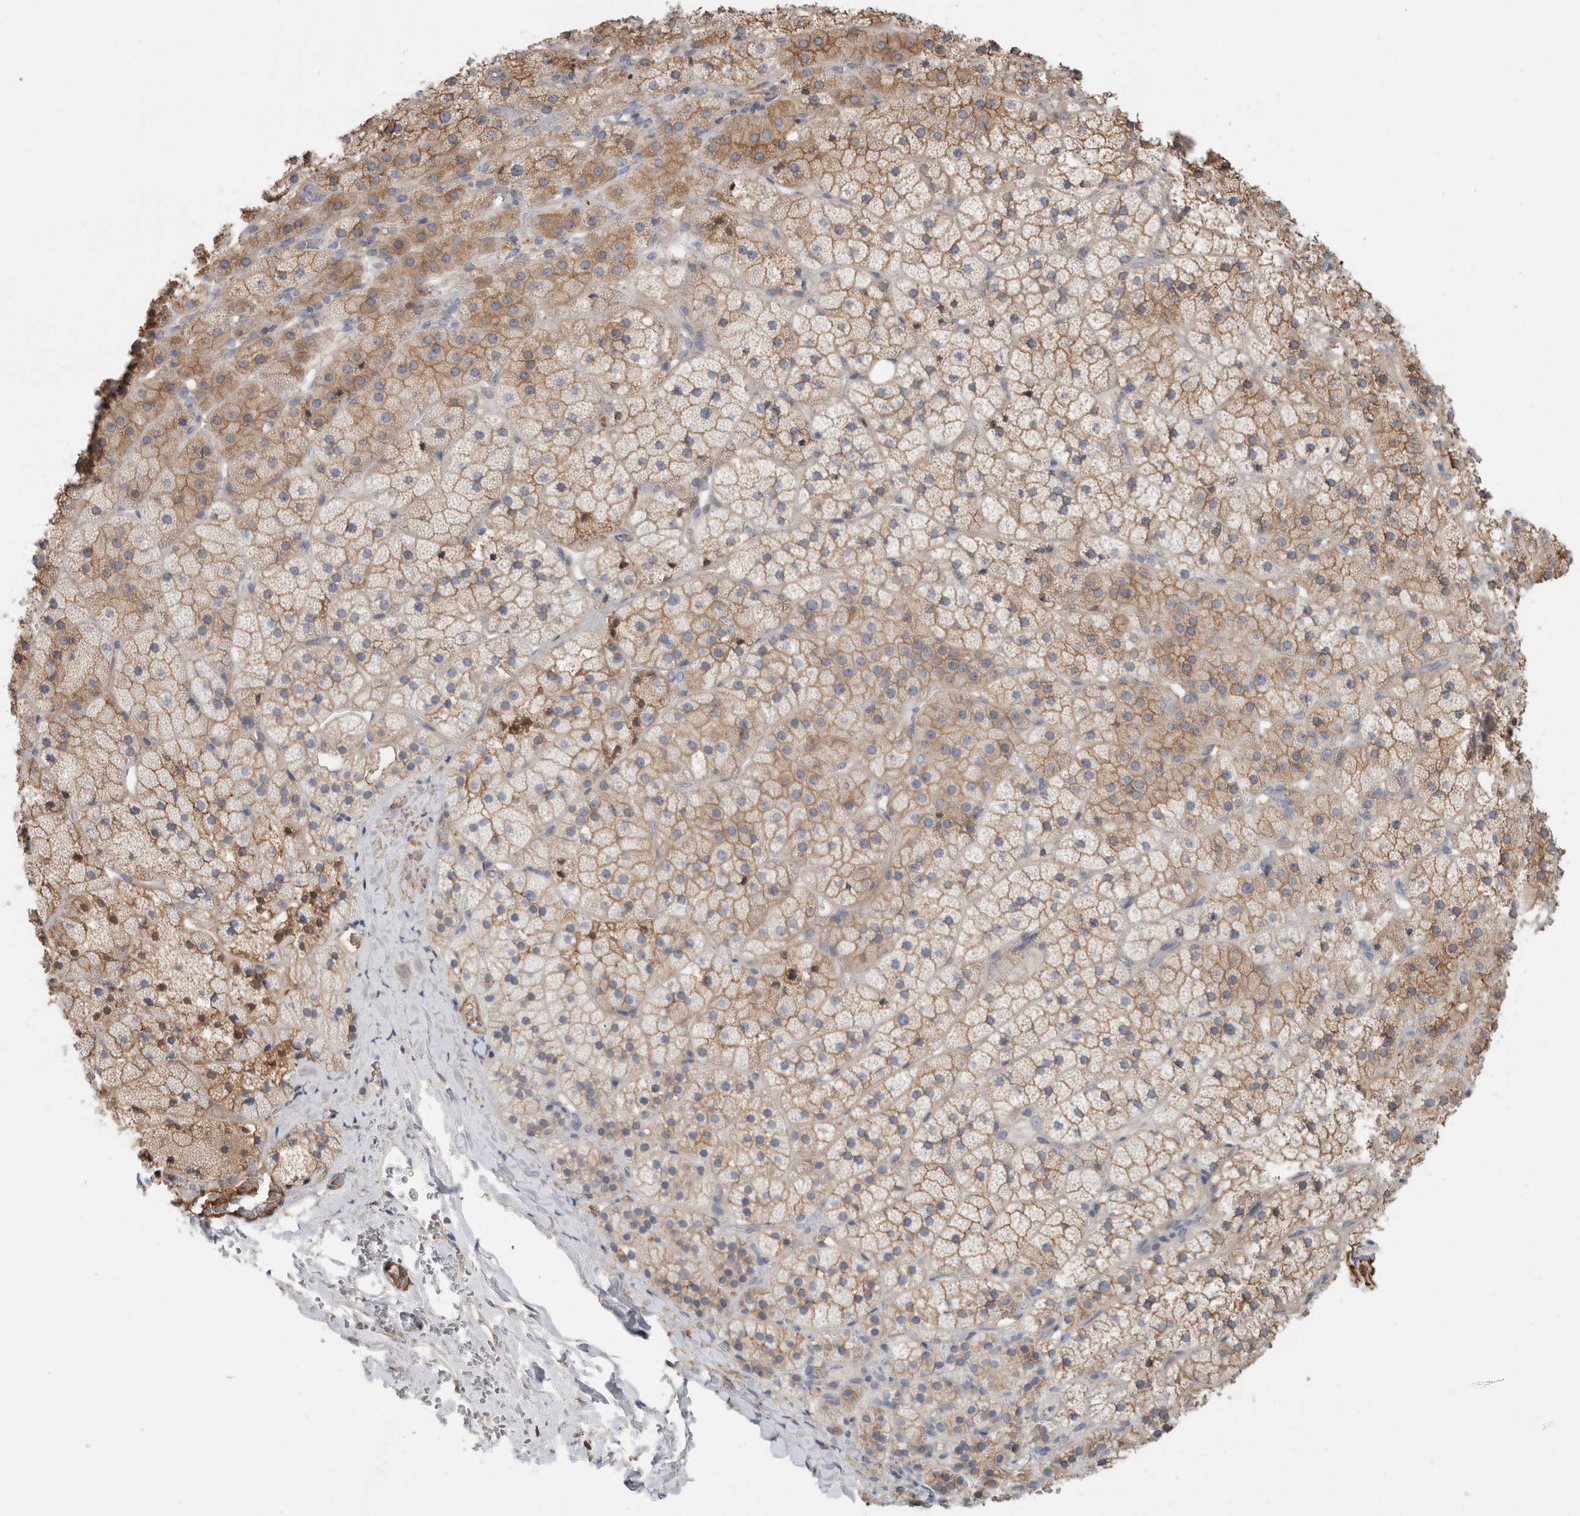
{"staining": {"intensity": "moderate", "quantity": "25%-75%", "location": "cytoplasmic/membranous"}, "tissue": "adrenal gland", "cell_type": "Glandular cells", "image_type": "normal", "snomed": [{"axis": "morphology", "description": "Normal tissue, NOS"}, {"axis": "topography", "description": "Adrenal gland"}], "caption": "Human adrenal gland stained with a brown dye shows moderate cytoplasmic/membranous positive positivity in about 25%-75% of glandular cells.", "gene": "CFI", "patient": {"sex": "female", "age": 44}}